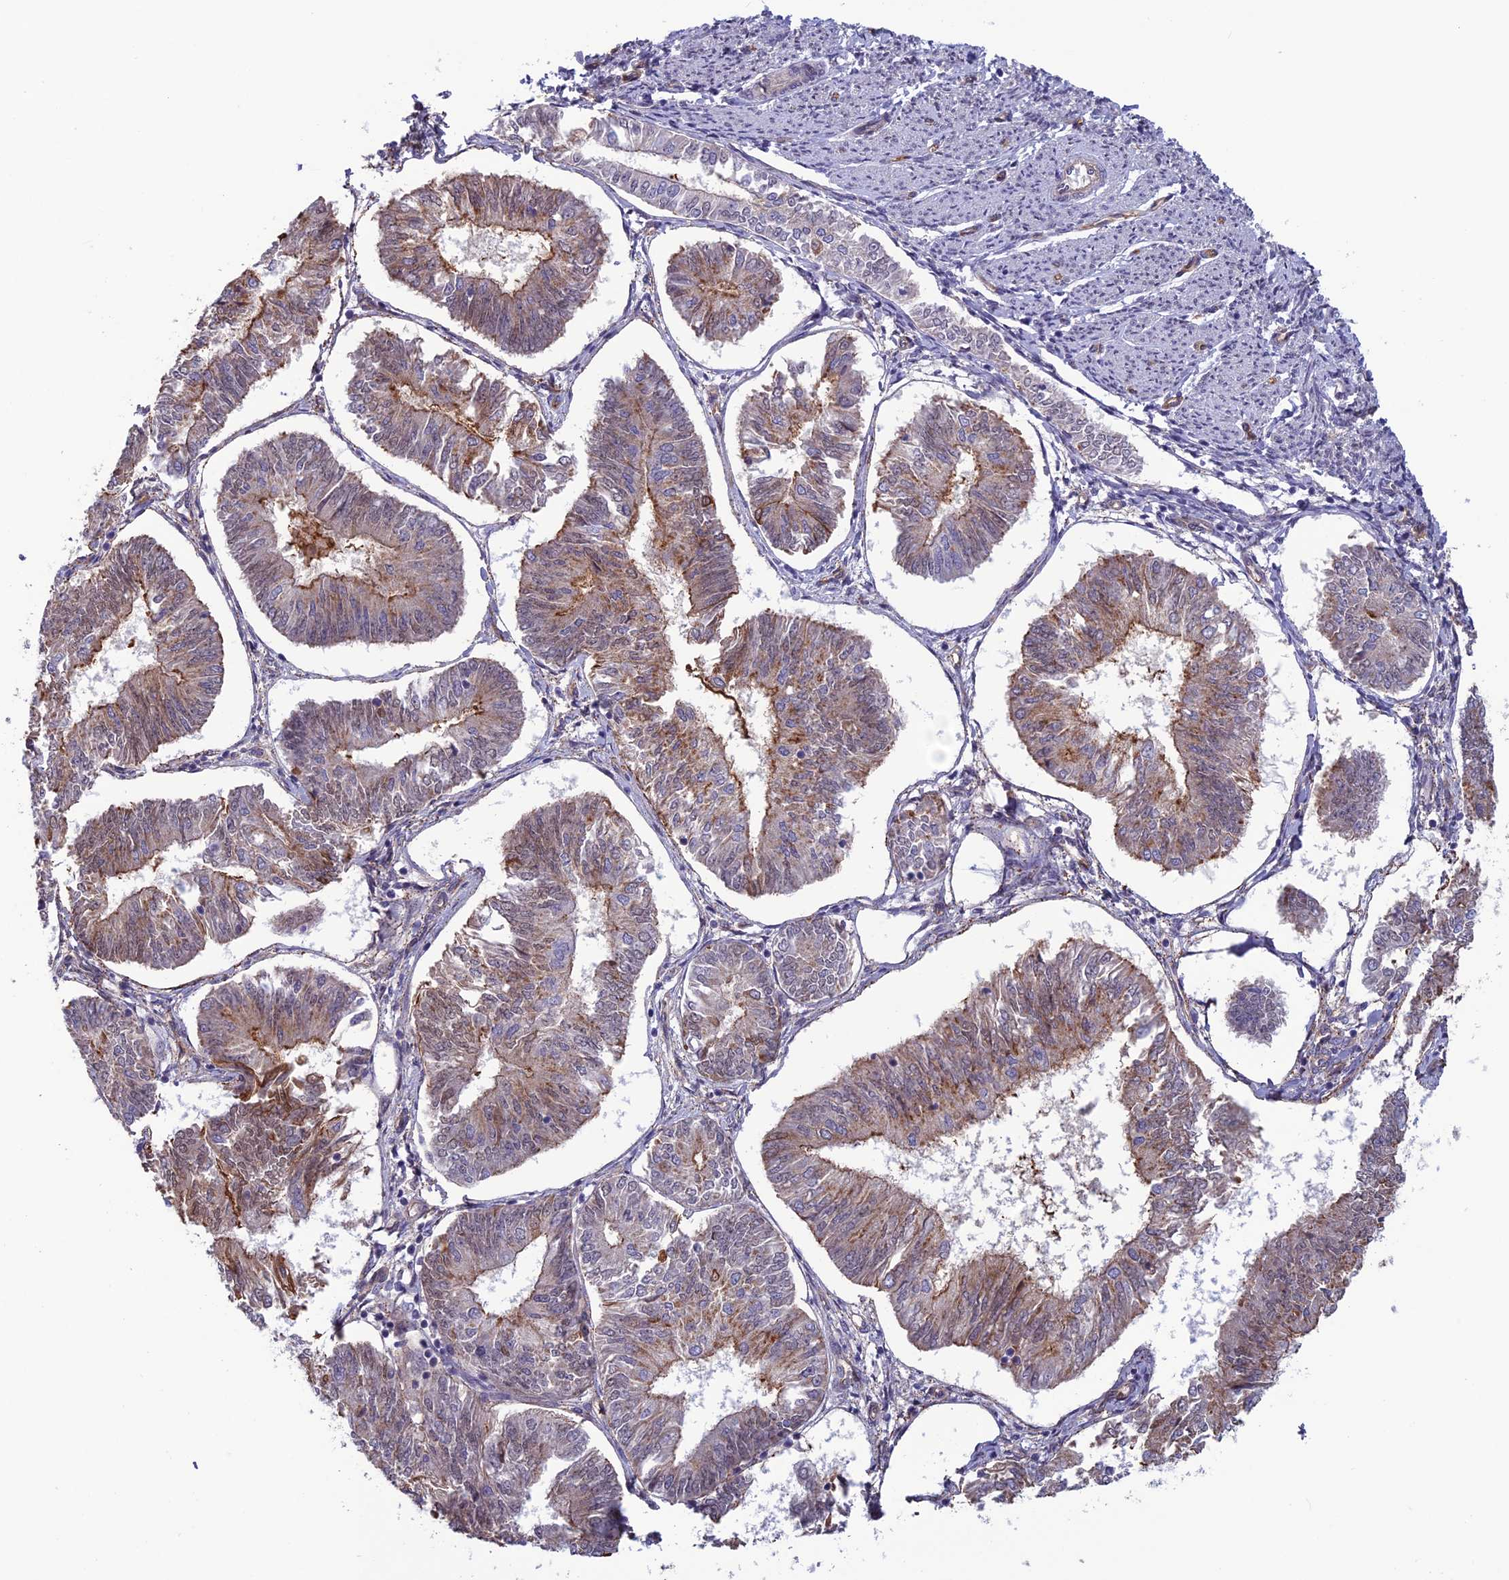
{"staining": {"intensity": "weak", "quantity": "25%-75%", "location": "cytoplasmic/membranous"}, "tissue": "endometrial cancer", "cell_type": "Tumor cells", "image_type": "cancer", "snomed": [{"axis": "morphology", "description": "Adenocarcinoma, NOS"}, {"axis": "topography", "description": "Endometrium"}], "caption": "Immunohistochemical staining of adenocarcinoma (endometrial) reveals low levels of weak cytoplasmic/membranous positivity in approximately 25%-75% of tumor cells.", "gene": "FKBPL", "patient": {"sex": "female", "age": 58}}